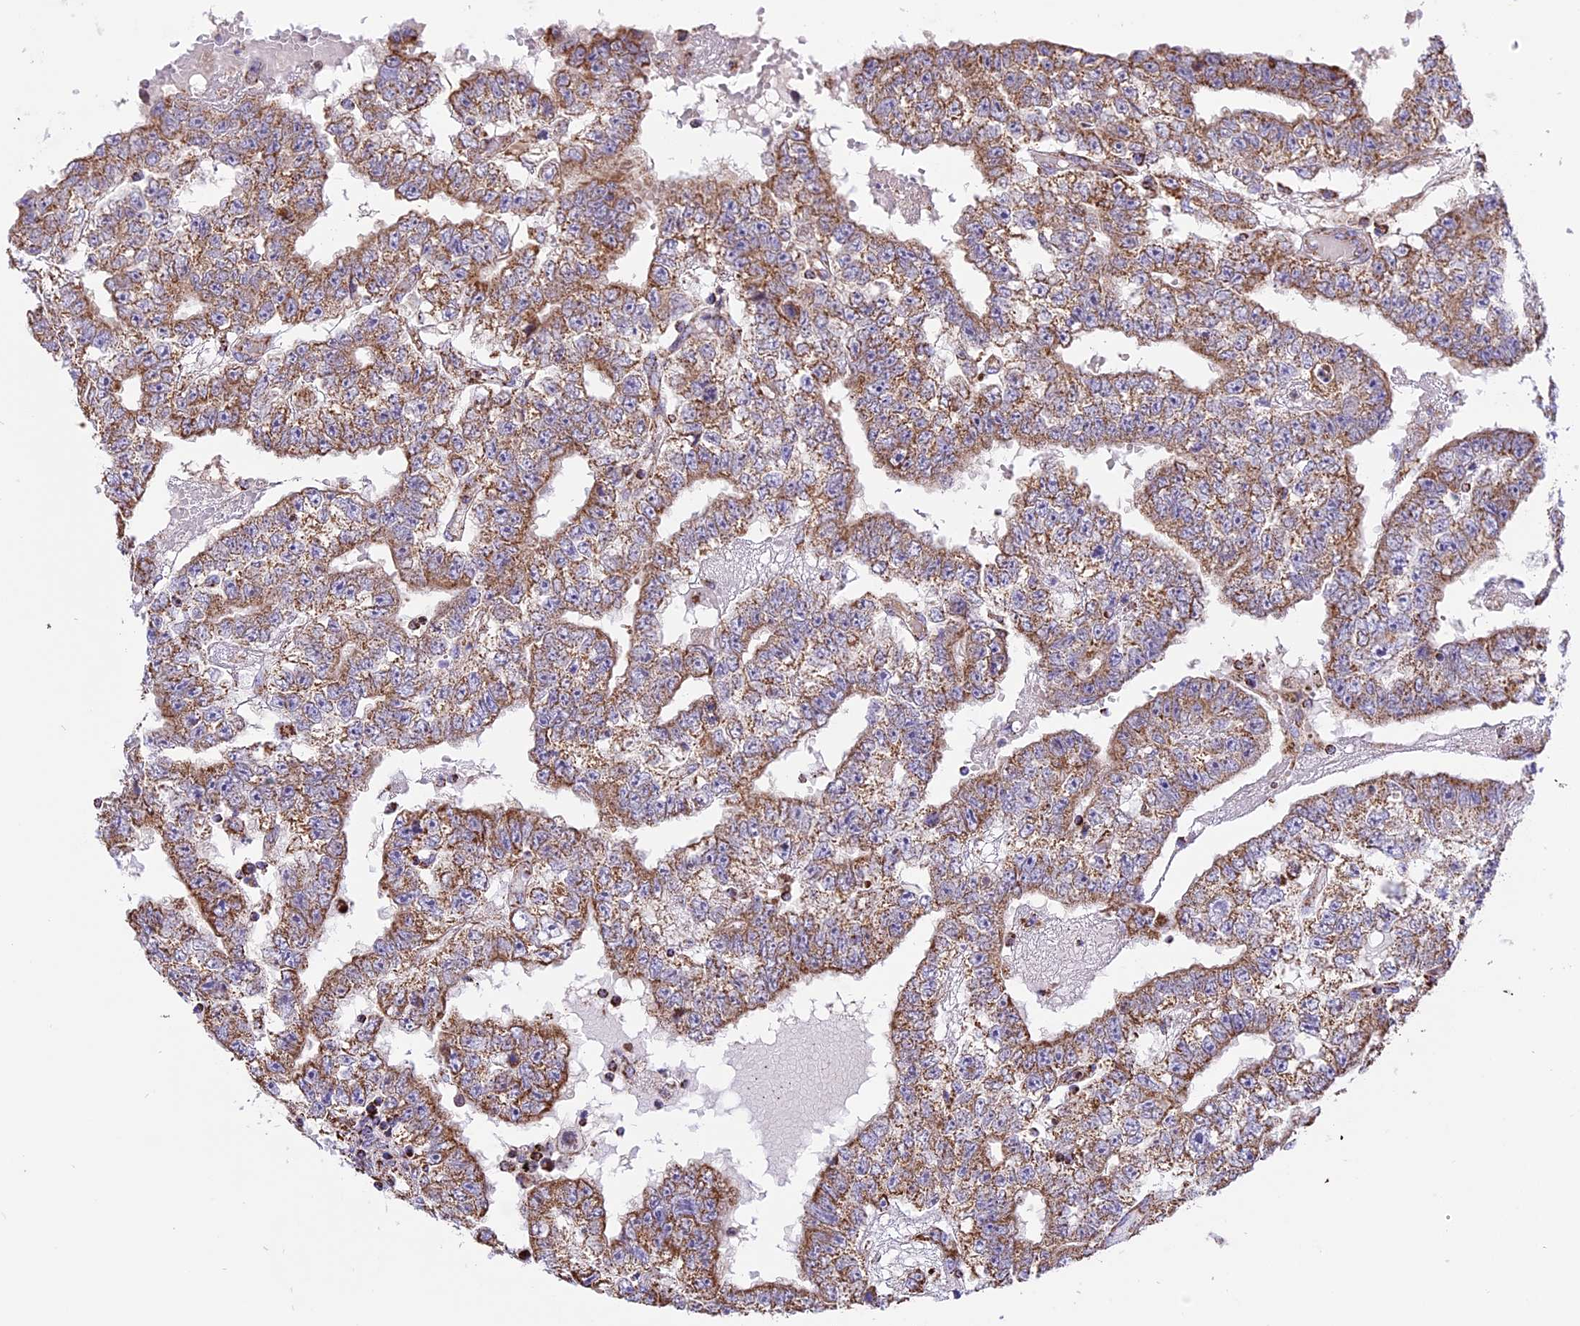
{"staining": {"intensity": "moderate", "quantity": ">75%", "location": "cytoplasmic/membranous"}, "tissue": "testis cancer", "cell_type": "Tumor cells", "image_type": "cancer", "snomed": [{"axis": "morphology", "description": "Carcinoma, Embryonal, NOS"}, {"axis": "topography", "description": "Testis"}], "caption": "Immunohistochemistry staining of testis cancer (embryonal carcinoma), which displays medium levels of moderate cytoplasmic/membranous expression in about >75% of tumor cells indicating moderate cytoplasmic/membranous protein positivity. The staining was performed using DAB (3,3'-diaminobenzidine) (brown) for protein detection and nuclei were counterstained in hematoxylin (blue).", "gene": "TTC4", "patient": {"sex": "male", "age": 25}}